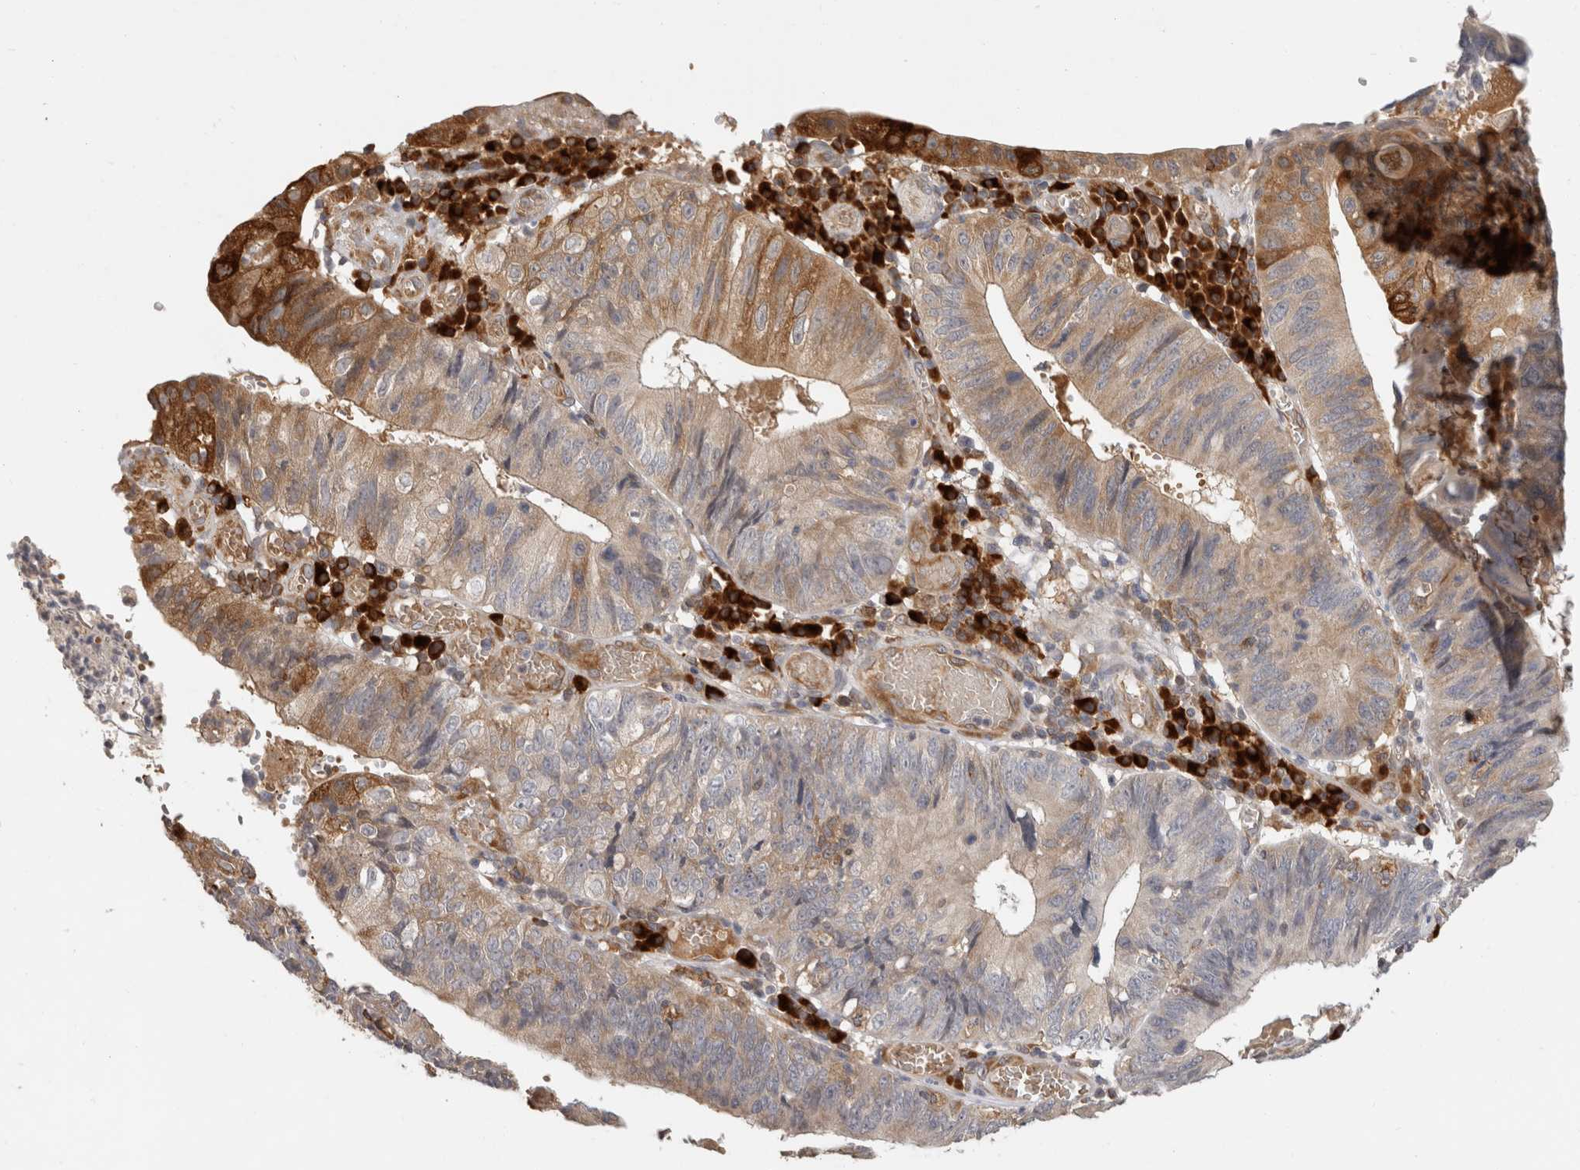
{"staining": {"intensity": "moderate", "quantity": "25%-75%", "location": "cytoplasmic/membranous"}, "tissue": "stomach cancer", "cell_type": "Tumor cells", "image_type": "cancer", "snomed": [{"axis": "morphology", "description": "Adenocarcinoma, NOS"}, {"axis": "topography", "description": "Stomach"}], "caption": "Immunohistochemistry (IHC) of human stomach adenocarcinoma exhibits medium levels of moderate cytoplasmic/membranous staining in about 25%-75% of tumor cells. The staining was performed using DAB, with brown indicating positive protein expression. Nuclei are stained blue with hematoxylin.", "gene": "APOL2", "patient": {"sex": "male", "age": 59}}